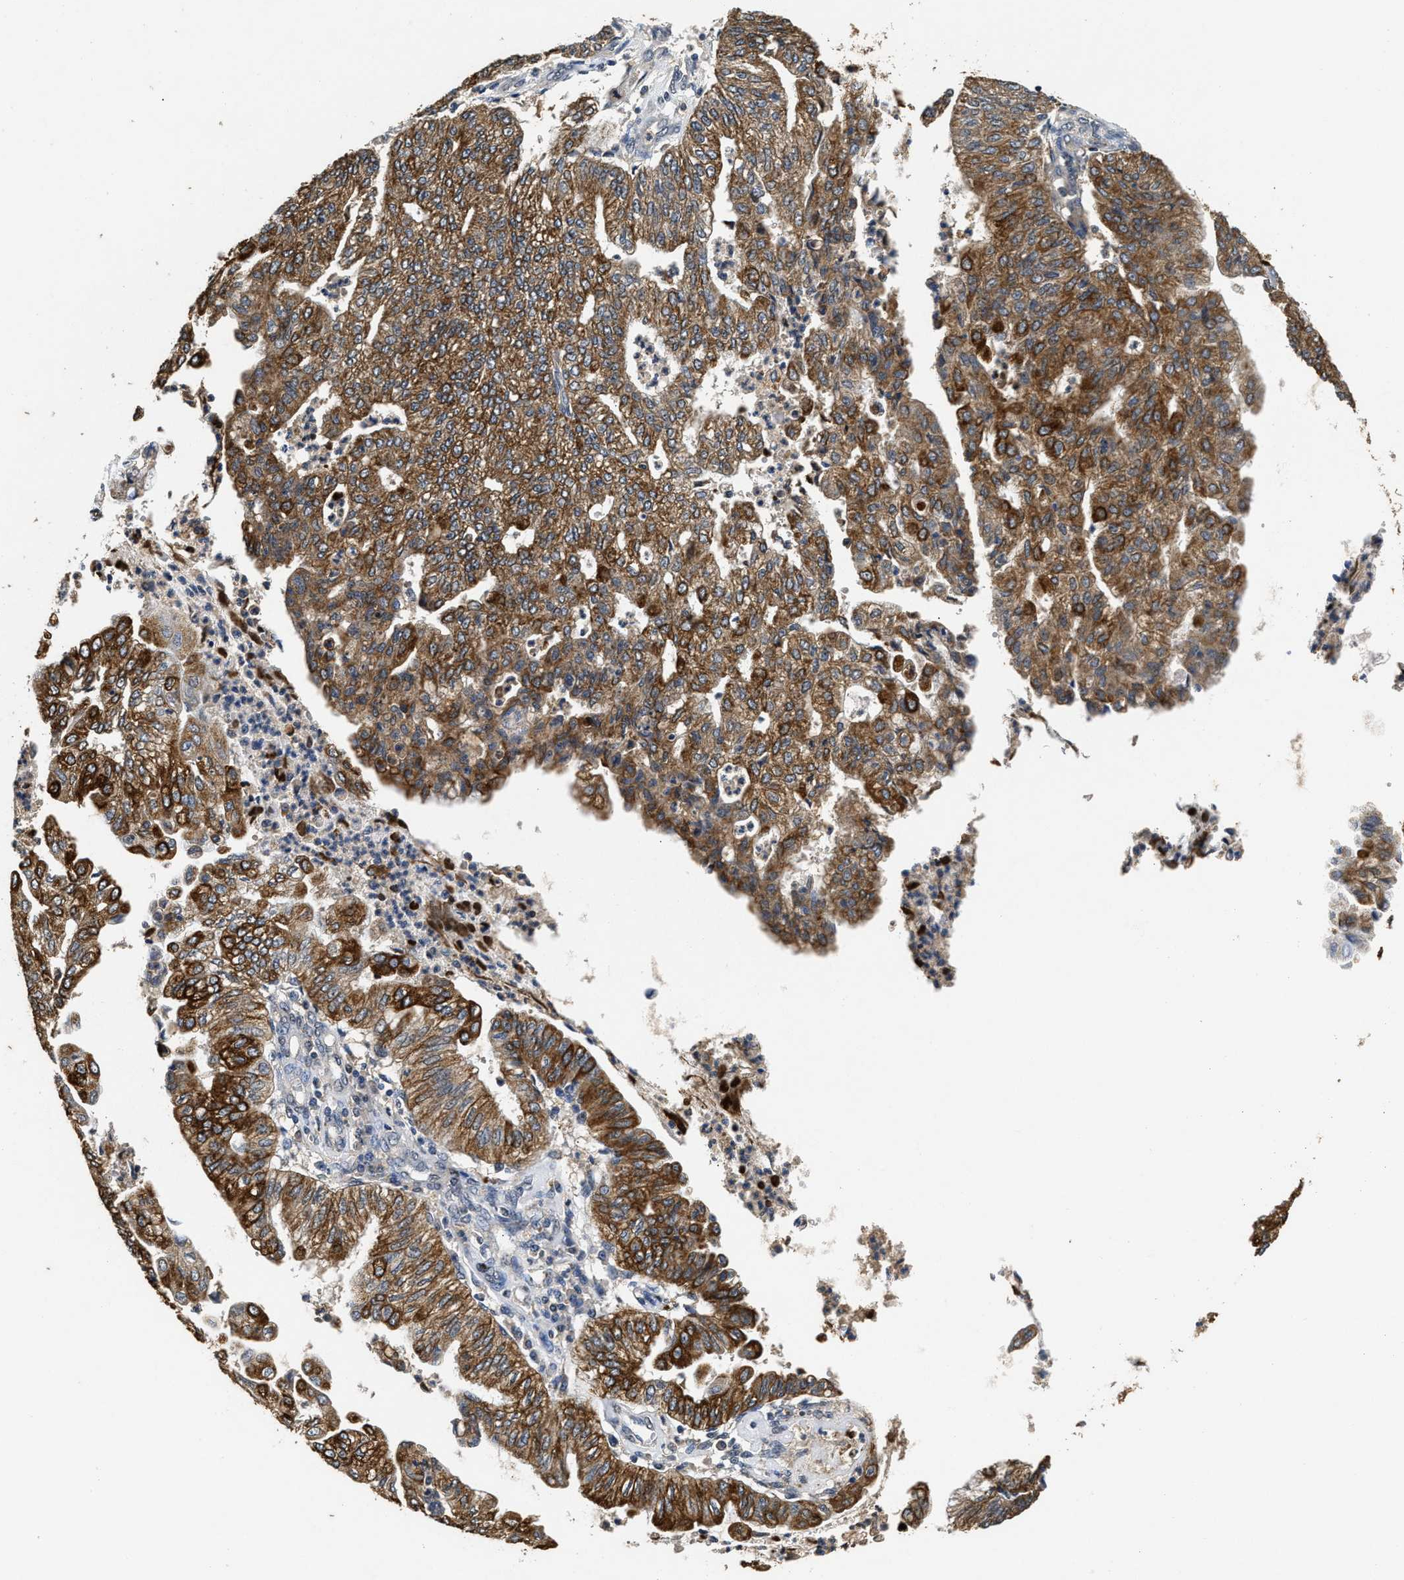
{"staining": {"intensity": "moderate", "quantity": ">75%", "location": "cytoplasmic/membranous"}, "tissue": "endometrial cancer", "cell_type": "Tumor cells", "image_type": "cancer", "snomed": [{"axis": "morphology", "description": "Adenocarcinoma, NOS"}, {"axis": "topography", "description": "Endometrium"}], "caption": "Endometrial cancer (adenocarcinoma) stained with DAB (3,3'-diaminobenzidine) immunohistochemistry shows medium levels of moderate cytoplasmic/membranous staining in approximately >75% of tumor cells.", "gene": "CTNNA1", "patient": {"sex": "female", "age": 59}}